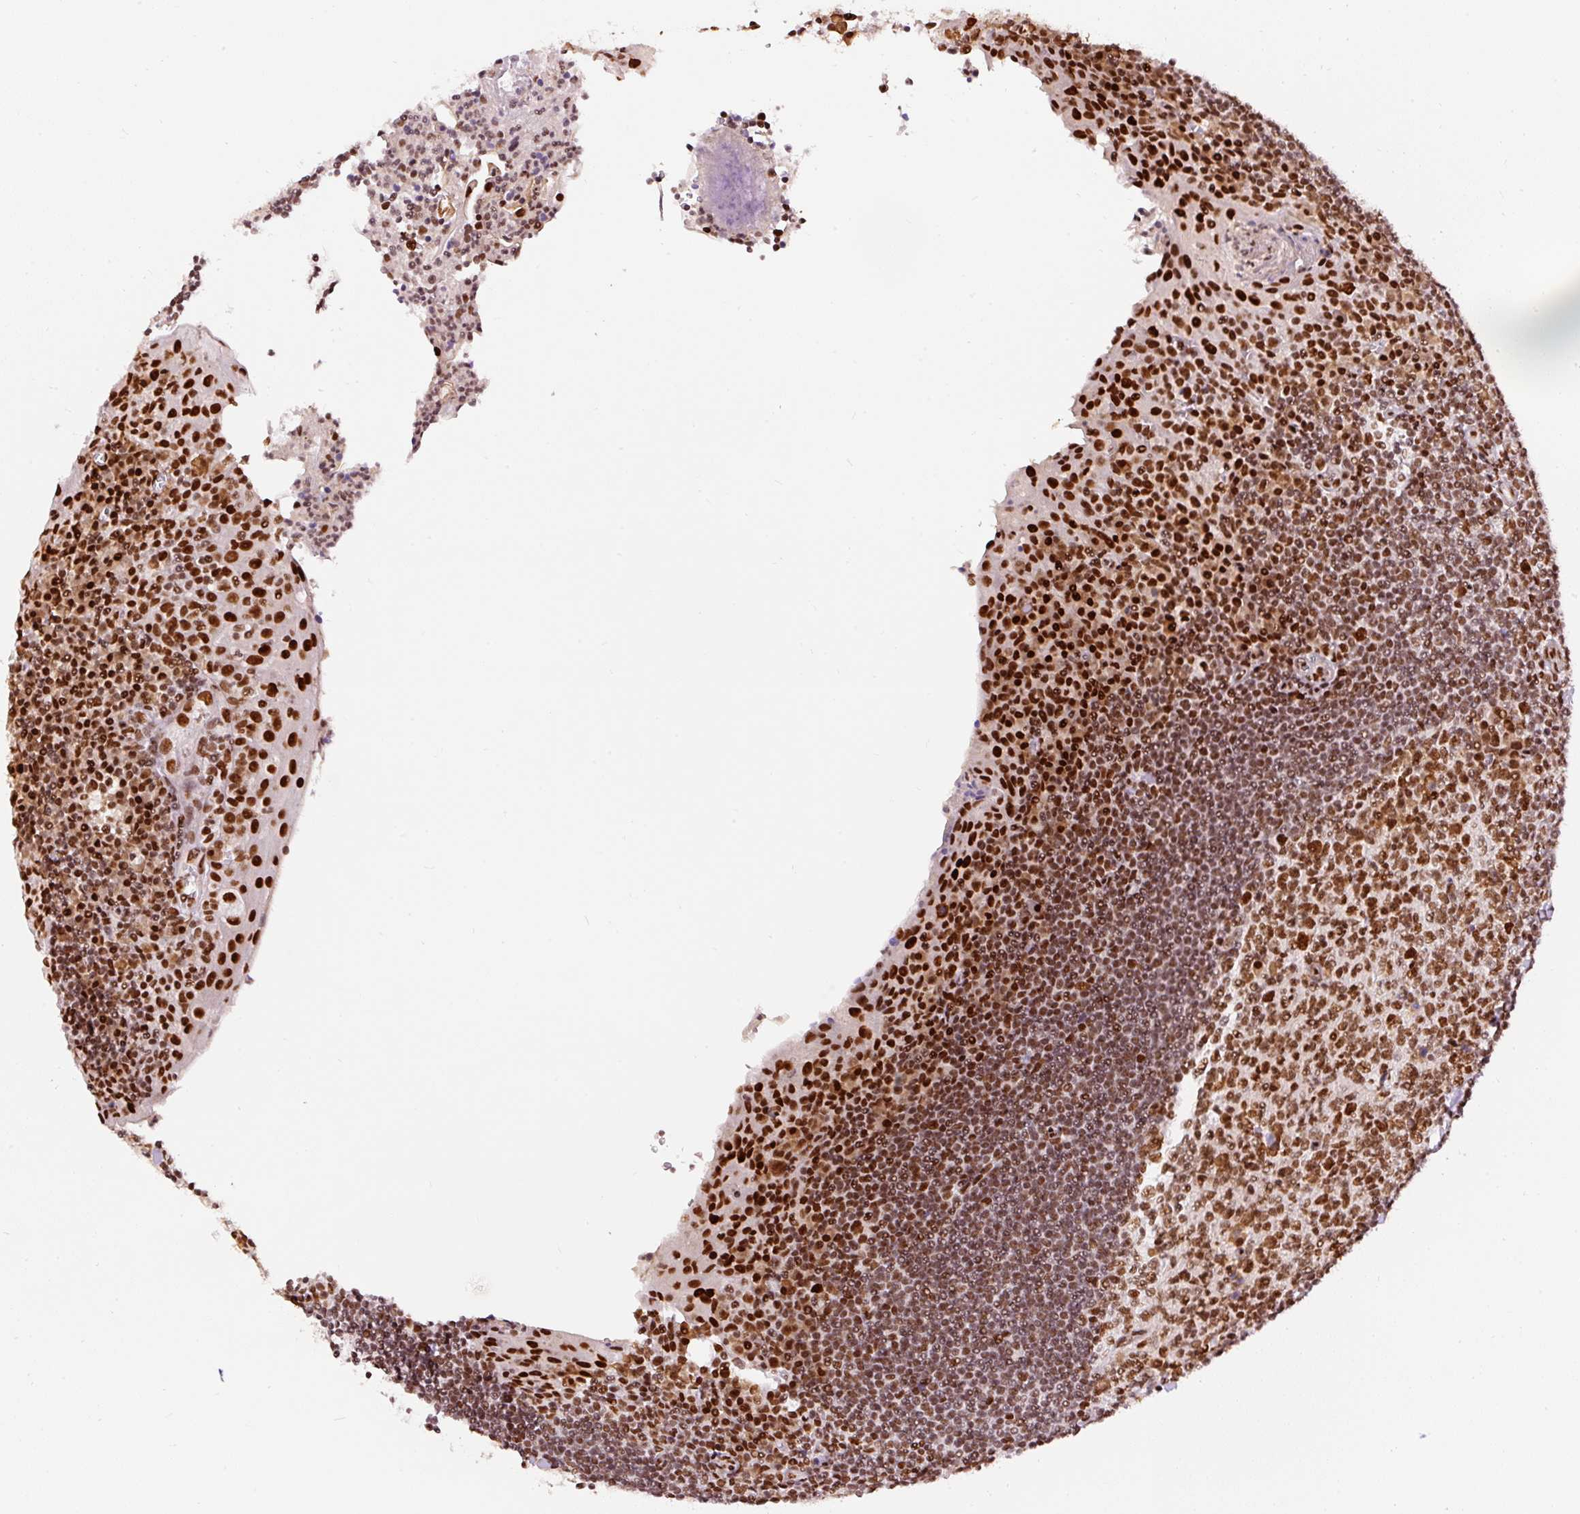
{"staining": {"intensity": "strong", "quantity": ">75%", "location": "nuclear"}, "tissue": "tonsil", "cell_type": "Germinal center cells", "image_type": "normal", "snomed": [{"axis": "morphology", "description": "Normal tissue, NOS"}, {"axis": "topography", "description": "Tonsil"}], "caption": "The immunohistochemical stain labels strong nuclear expression in germinal center cells of benign tonsil. The protein of interest is stained brown, and the nuclei are stained in blue (DAB IHC with brightfield microscopy, high magnification).", "gene": "HNRNPC", "patient": {"sex": "male", "age": 27}}